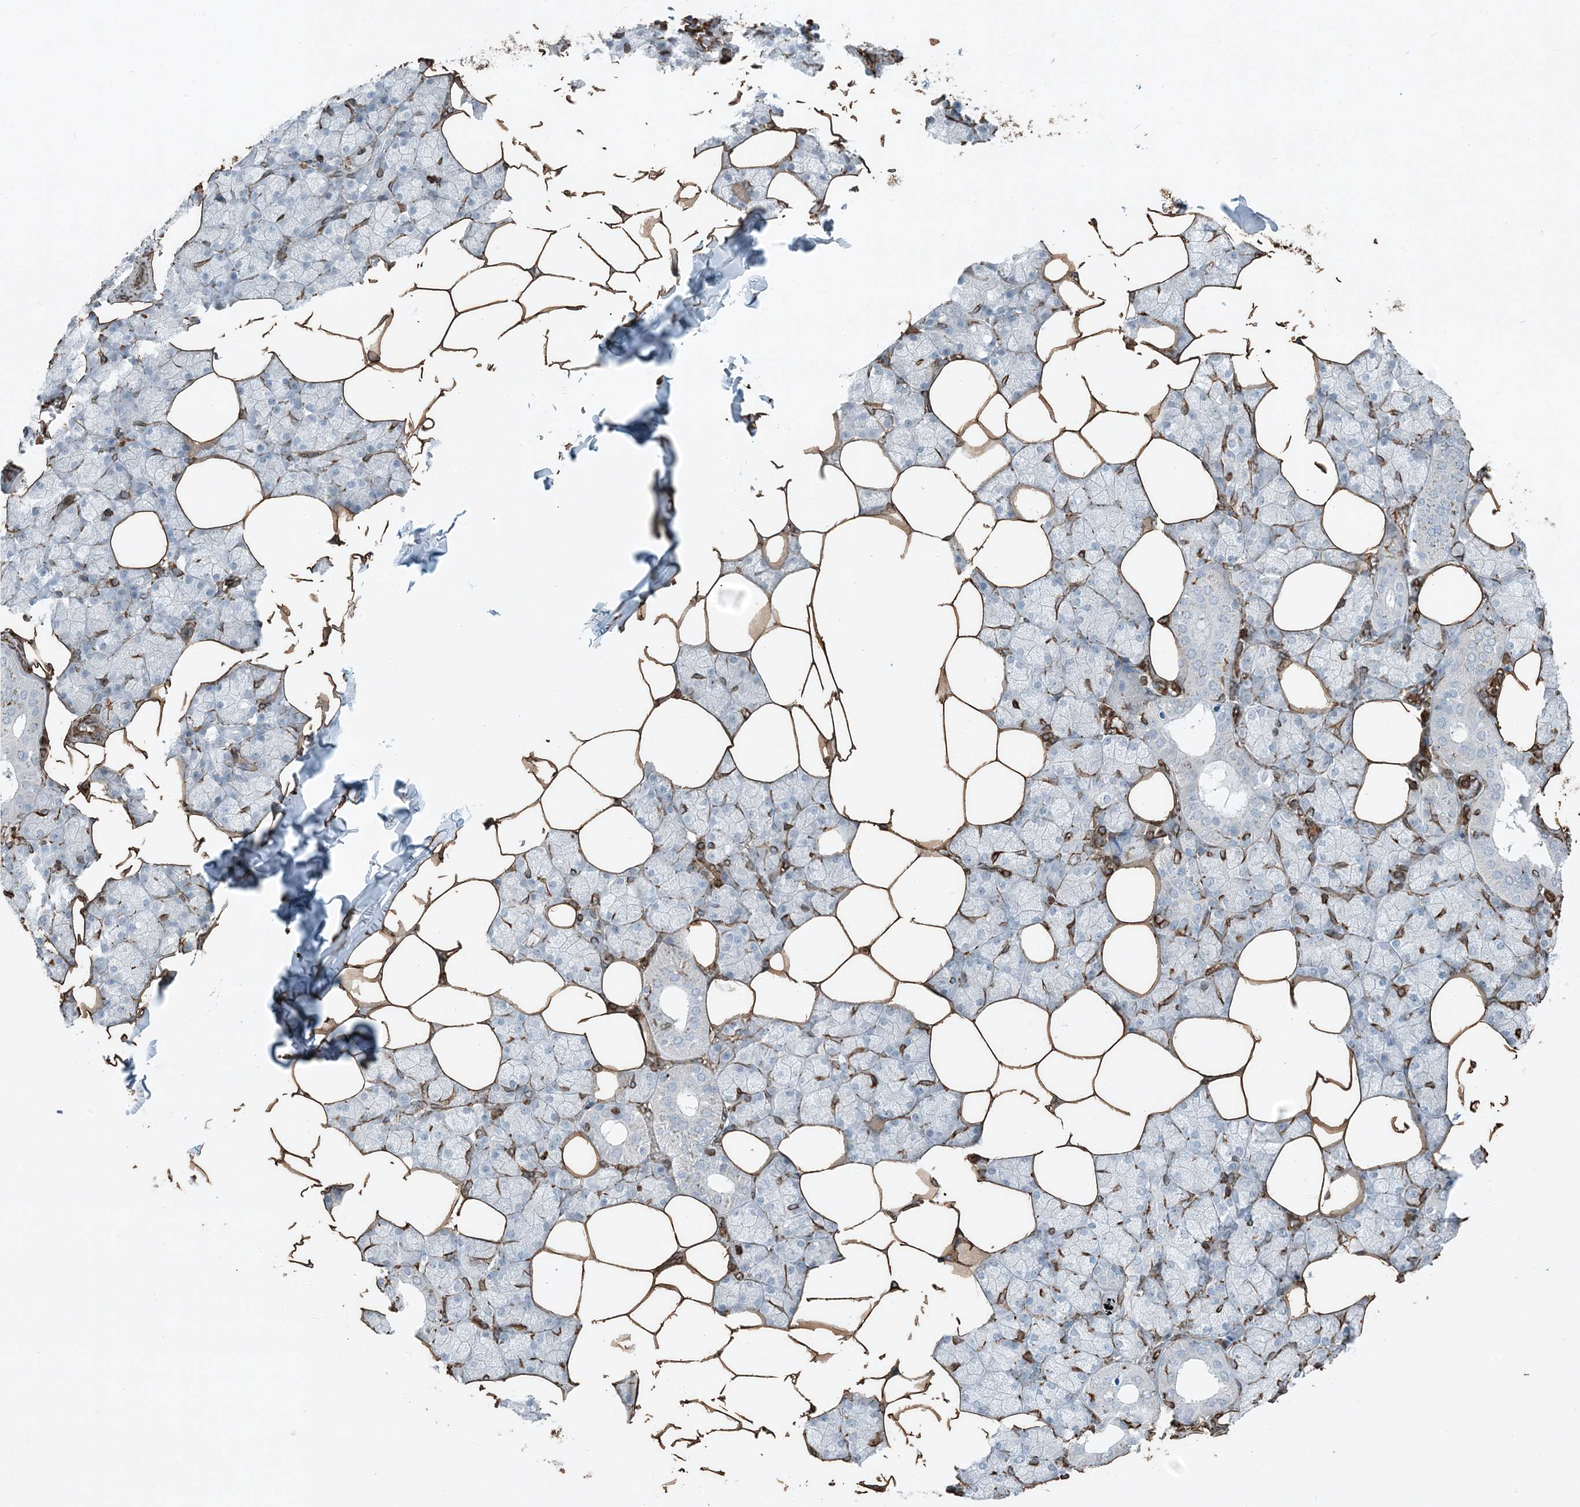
{"staining": {"intensity": "negative", "quantity": "none", "location": "none"}, "tissue": "salivary gland", "cell_type": "Glandular cells", "image_type": "normal", "snomed": [{"axis": "morphology", "description": "Normal tissue, NOS"}, {"axis": "topography", "description": "Salivary gland"}], "caption": "Immunohistochemistry (IHC) of benign human salivary gland demonstrates no positivity in glandular cells. (DAB (3,3'-diaminobenzidine) immunohistochemistry visualized using brightfield microscopy, high magnification).", "gene": "RYK", "patient": {"sex": "male", "age": 62}}